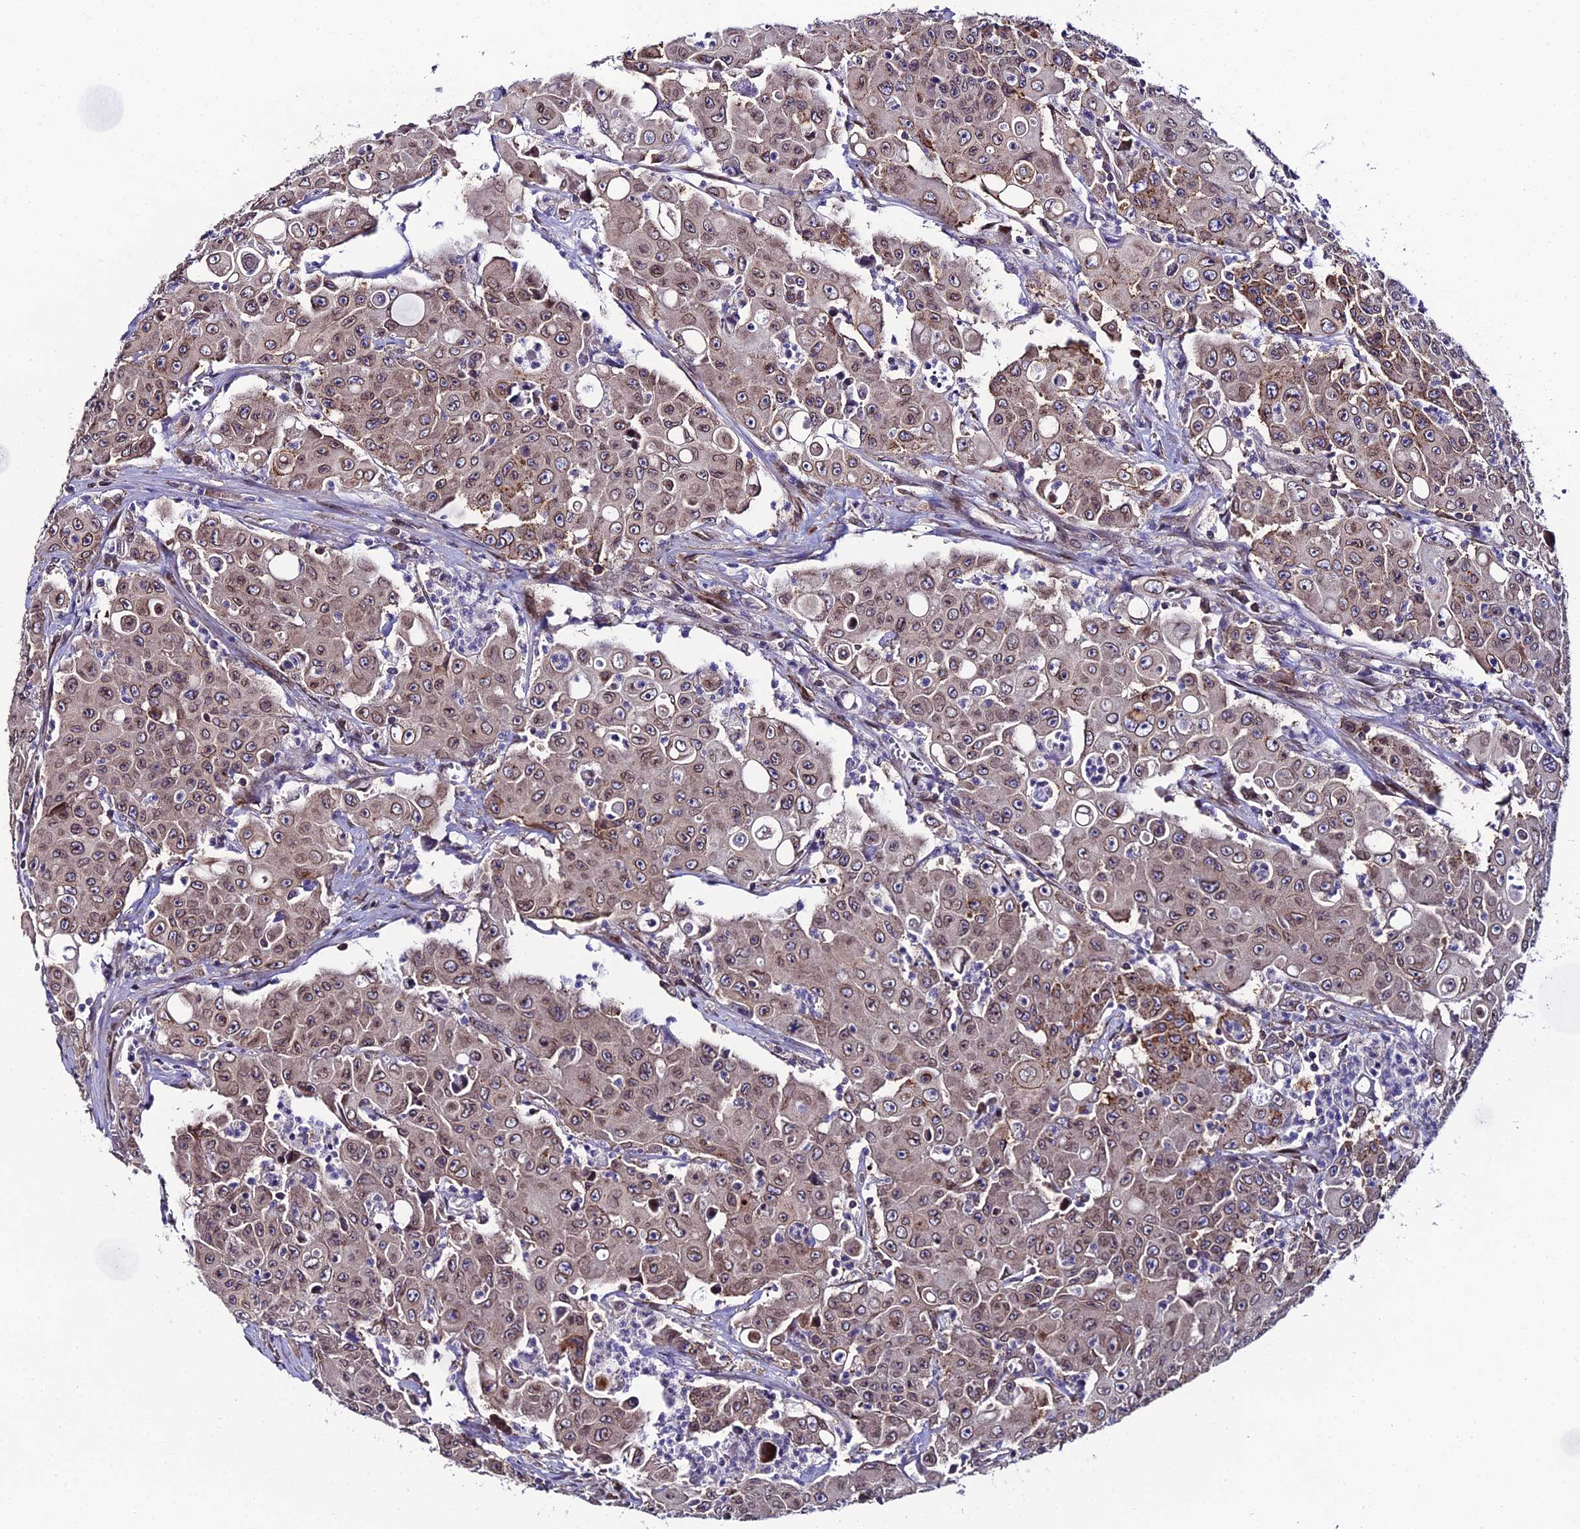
{"staining": {"intensity": "moderate", "quantity": ">75%", "location": "cytoplasmic/membranous,nuclear"}, "tissue": "colorectal cancer", "cell_type": "Tumor cells", "image_type": "cancer", "snomed": [{"axis": "morphology", "description": "Adenocarcinoma, NOS"}, {"axis": "topography", "description": "Colon"}], "caption": "High-power microscopy captured an IHC micrograph of colorectal adenocarcinoma, revealing moderate cytoplasmic/membranous and nuclear expression in approximately >75% of tumor cells. Nuclei are stained in blue.", "gene": "DDX19A", "patient": {"sex": "male", "age": 51}}